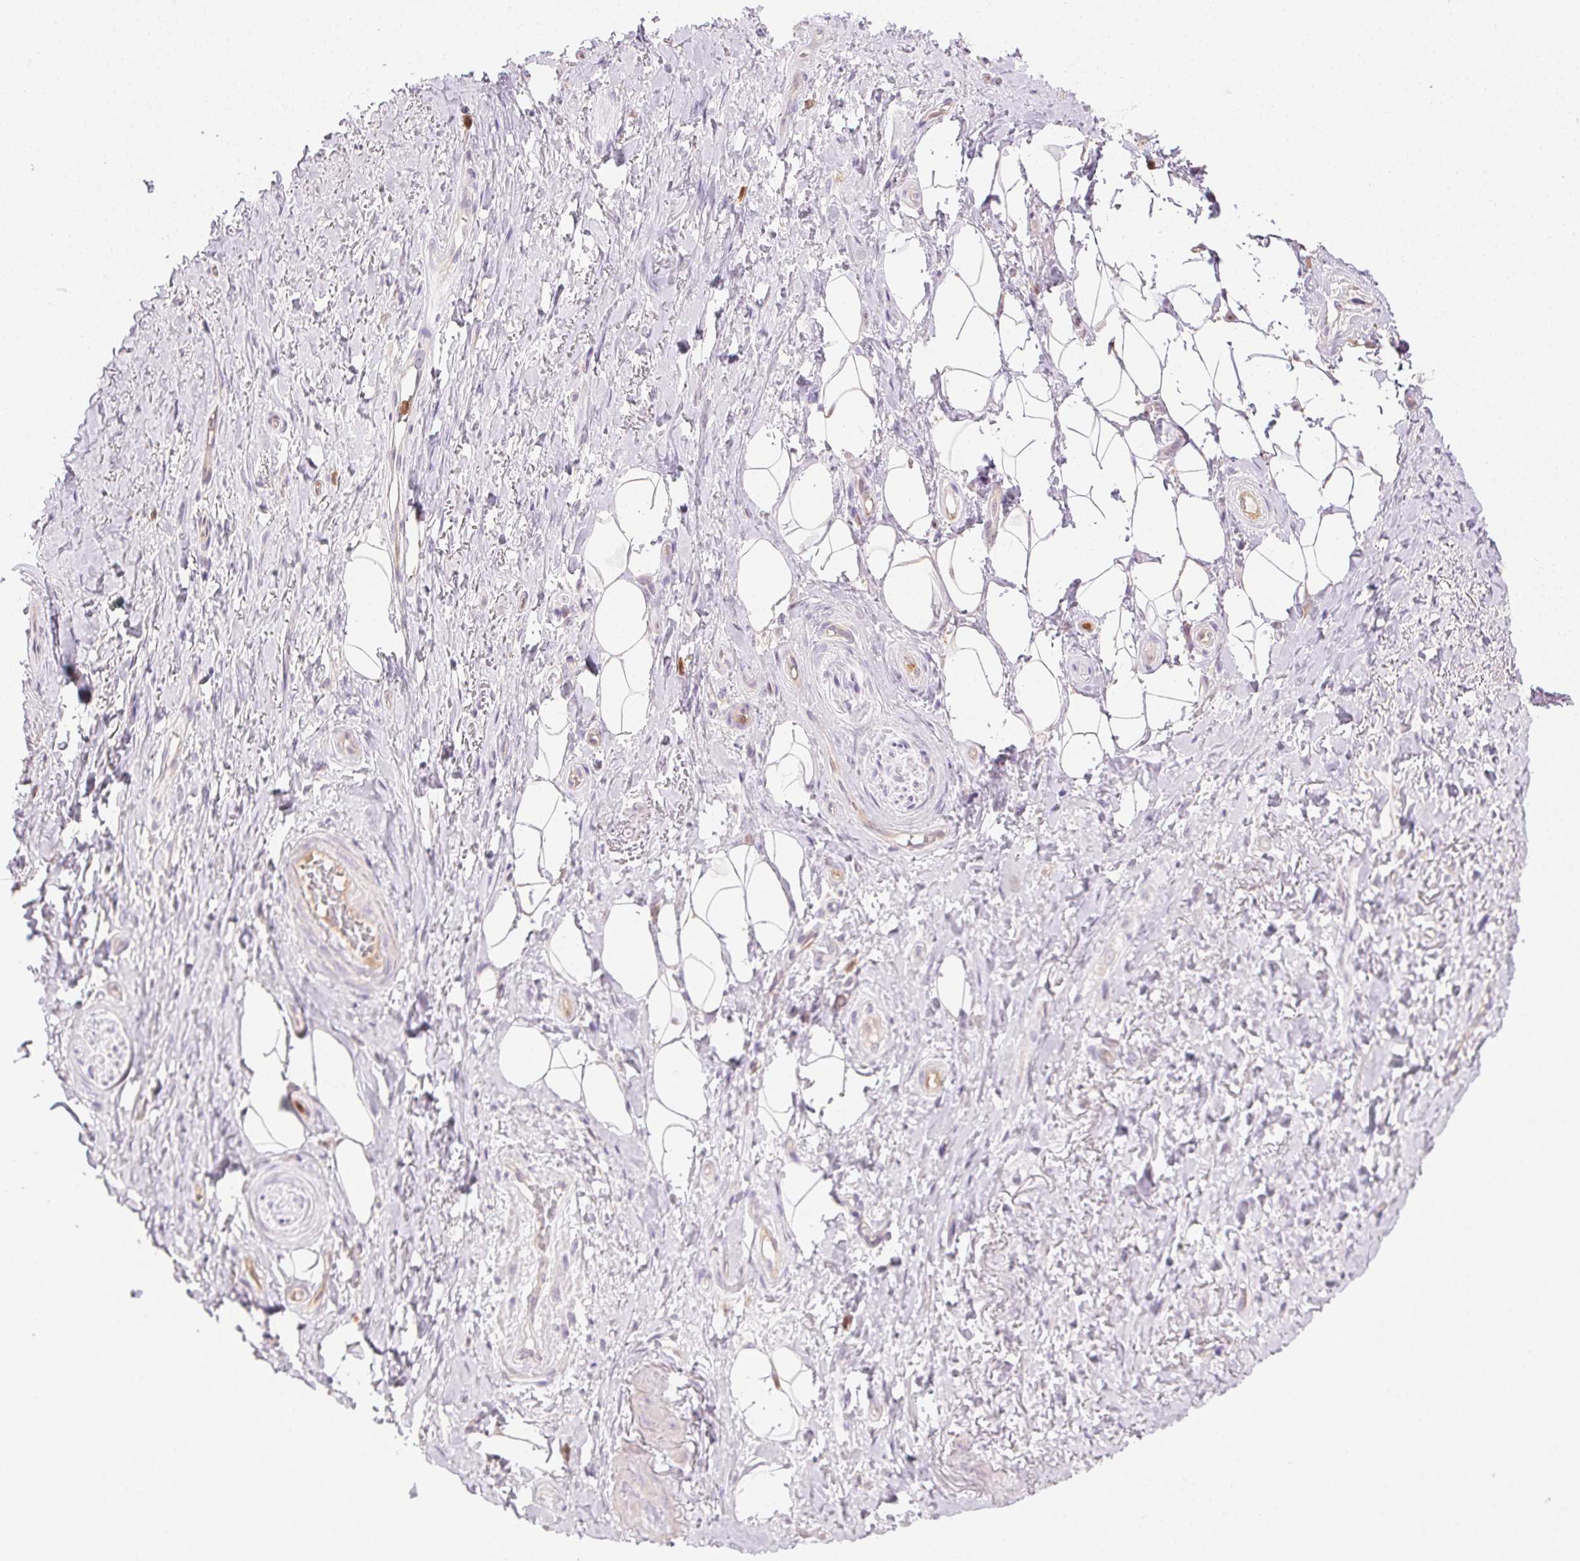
{"staining": {"intensity": "negative", "quantity": "none", "location": "none"}, "tissue": "adipose tissue", "cell_type": "Adipocytes", "image_type": "normal", "snomed": [{"axis": "morphology", "description": "Normal tissue, NOS"}, {"axis": "topography", "description": "Anal"}, {"axis": "topography", "description": "Peripheral nerve tissue"}], "caption": "Protein analysis of unremarkable adipose tissue demonstrates no significant expression in adipocytes.", "gene": "TMEM45A", "patient": {"sex": "male", "age": 53}}